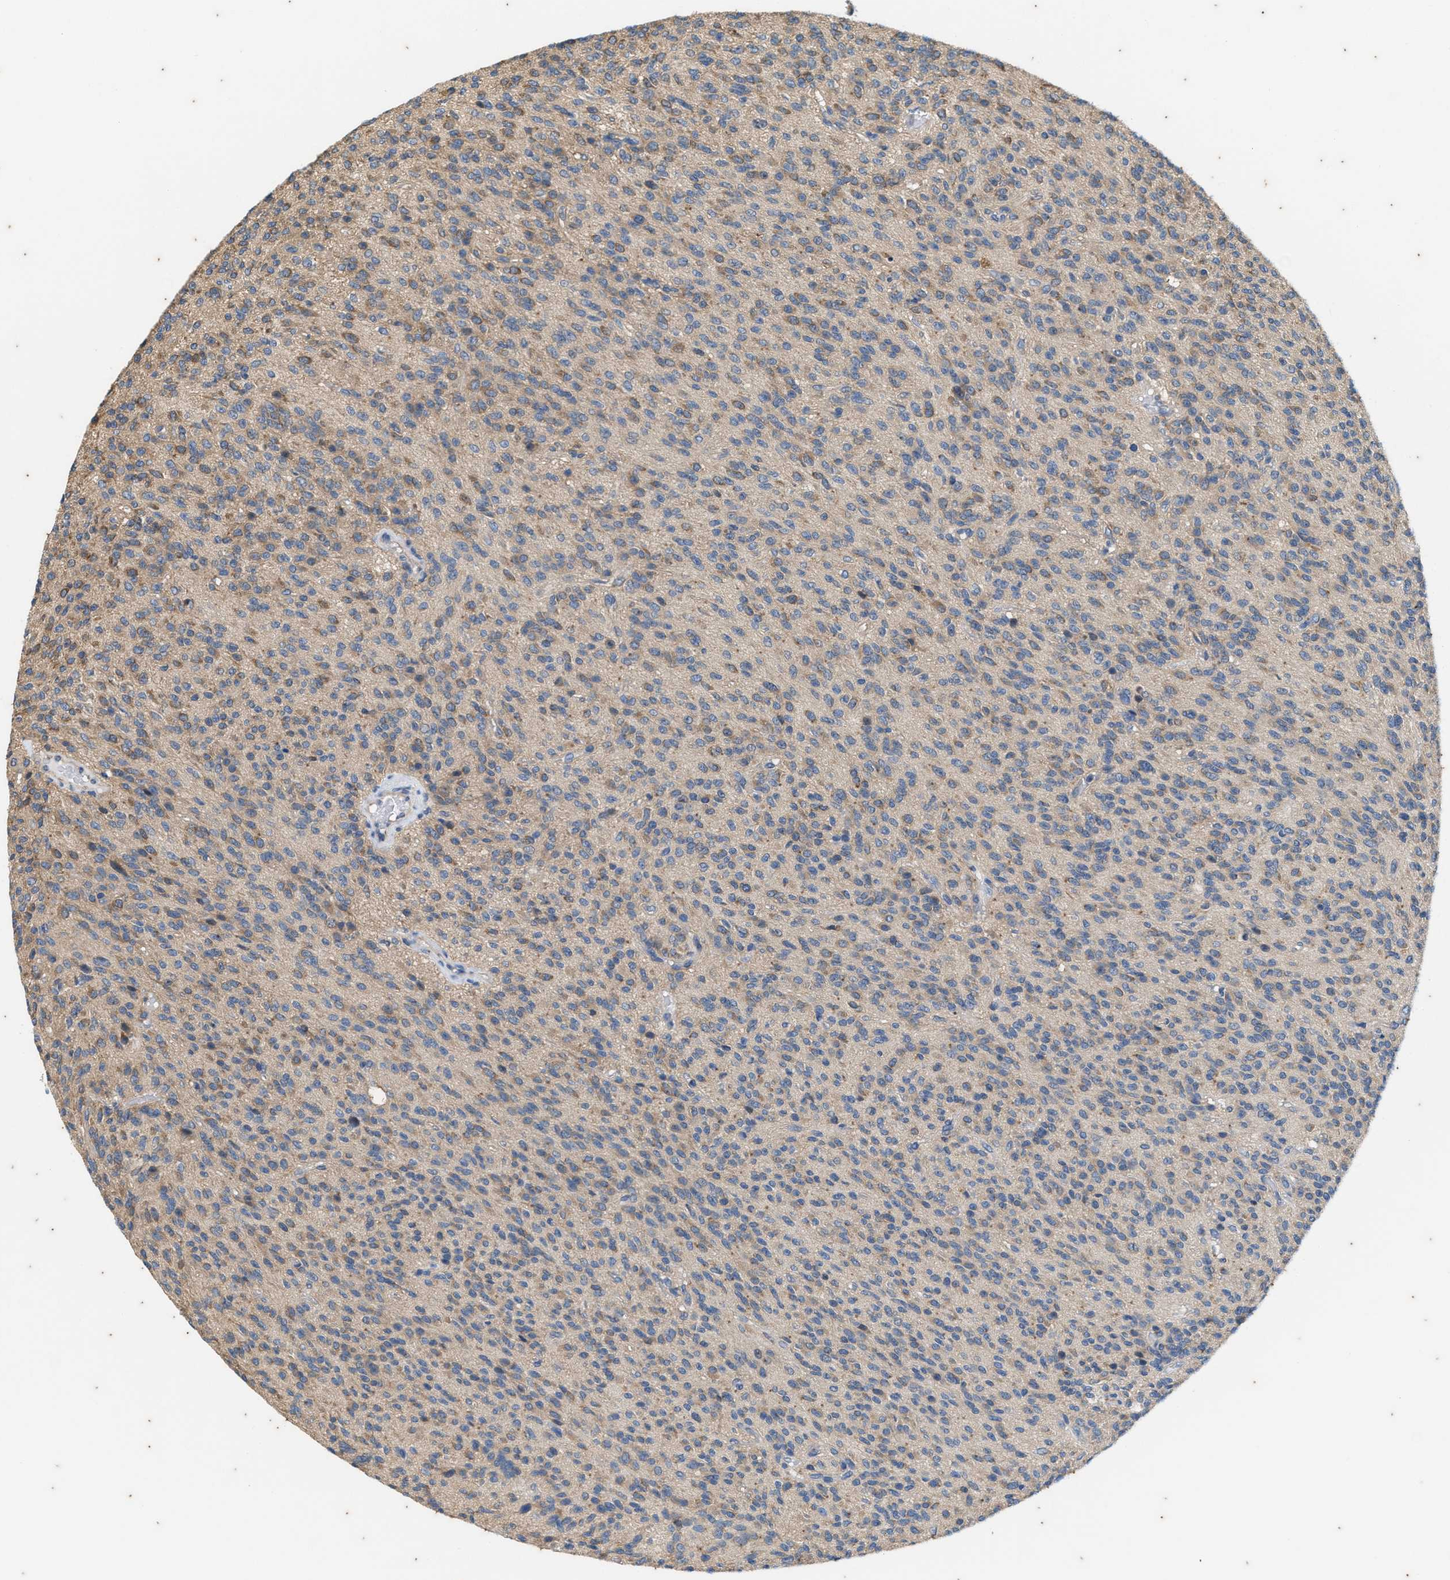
{"staining": {"intensity": "weak", "quantity": ">75%", "location": "cytoplasmic/membranous"}, "tissue": "glioma", "cell_type": "Tumor cells", "image_type": "cancer", "snomed": [{"axis": "morphology", "description": "Glioma, malignant, High grade"}, {"axis": "topography", "description": "Brain"}], "caption": "A high-resolution photomicrograph shows IHC staining of glioma, which reveals weak cytoplasmic/membranous staining in approximately >75% of tumor cells. (IHC, brightfield microscopy, high magnification).", "gene": "COX19", "patient": {"sex": "male", "age": 34}}